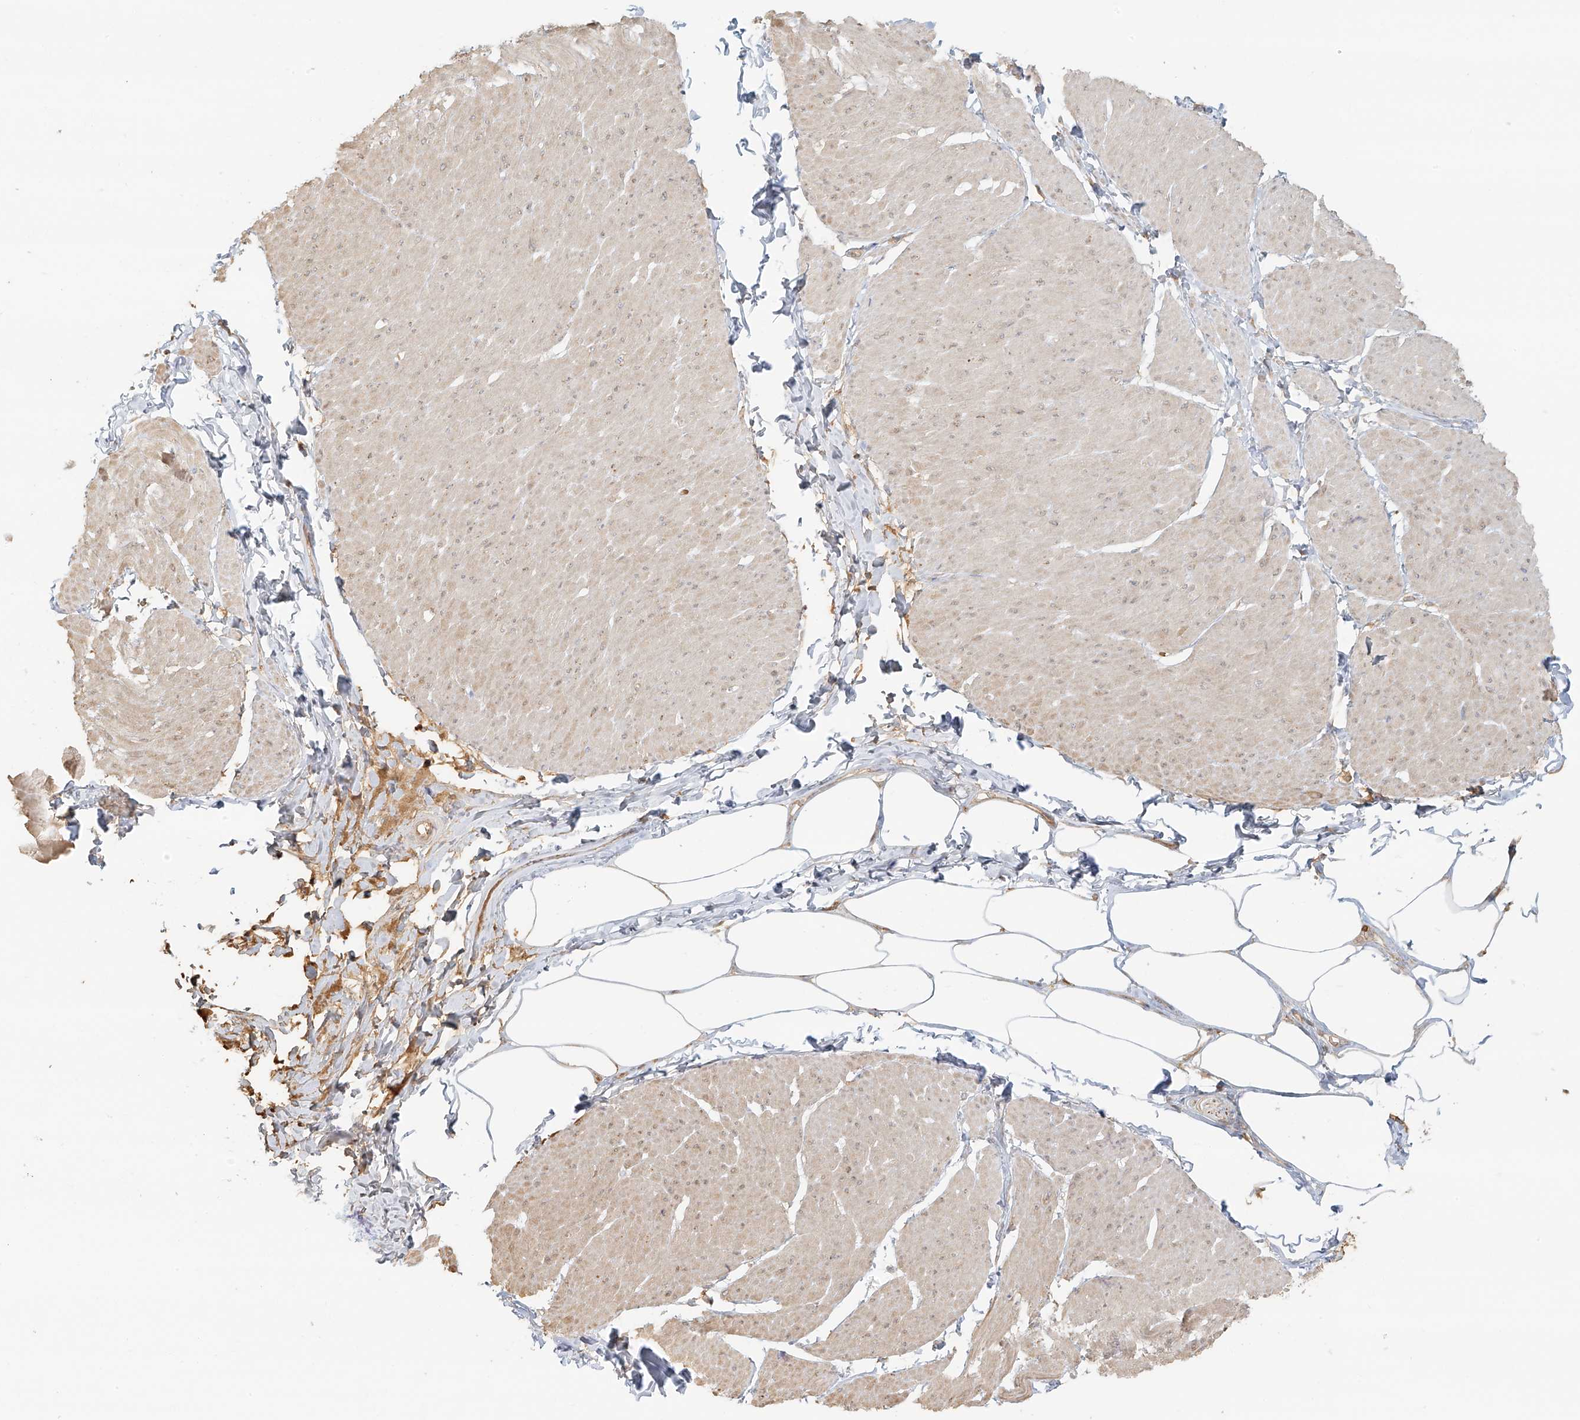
{"staining": {"intensity": "weak", "quantity": ">75%", "location": "cytoplasmic/membranous"}, "tissue": "smooth muscle", "cell_type": "Smooth muscle cells", "image_type": "normal", "snomed": [{"axis": "morphology", "description": "Urothelial carcinoma, High grade"}, {"axis": "topography", "description": "Urinary bladder"}], "caption": "A low amount of weak cytoplasmic/membranous staining is present in approximately >75% of smooth muscle cells in benign smooth muscle. (DAB (3,3'-diaminobenzidine) IHC, brown staining for protein, blue staining for nuclei).", "gene": "UPK1B", "patient": {"sex": "male", "age": 46}}